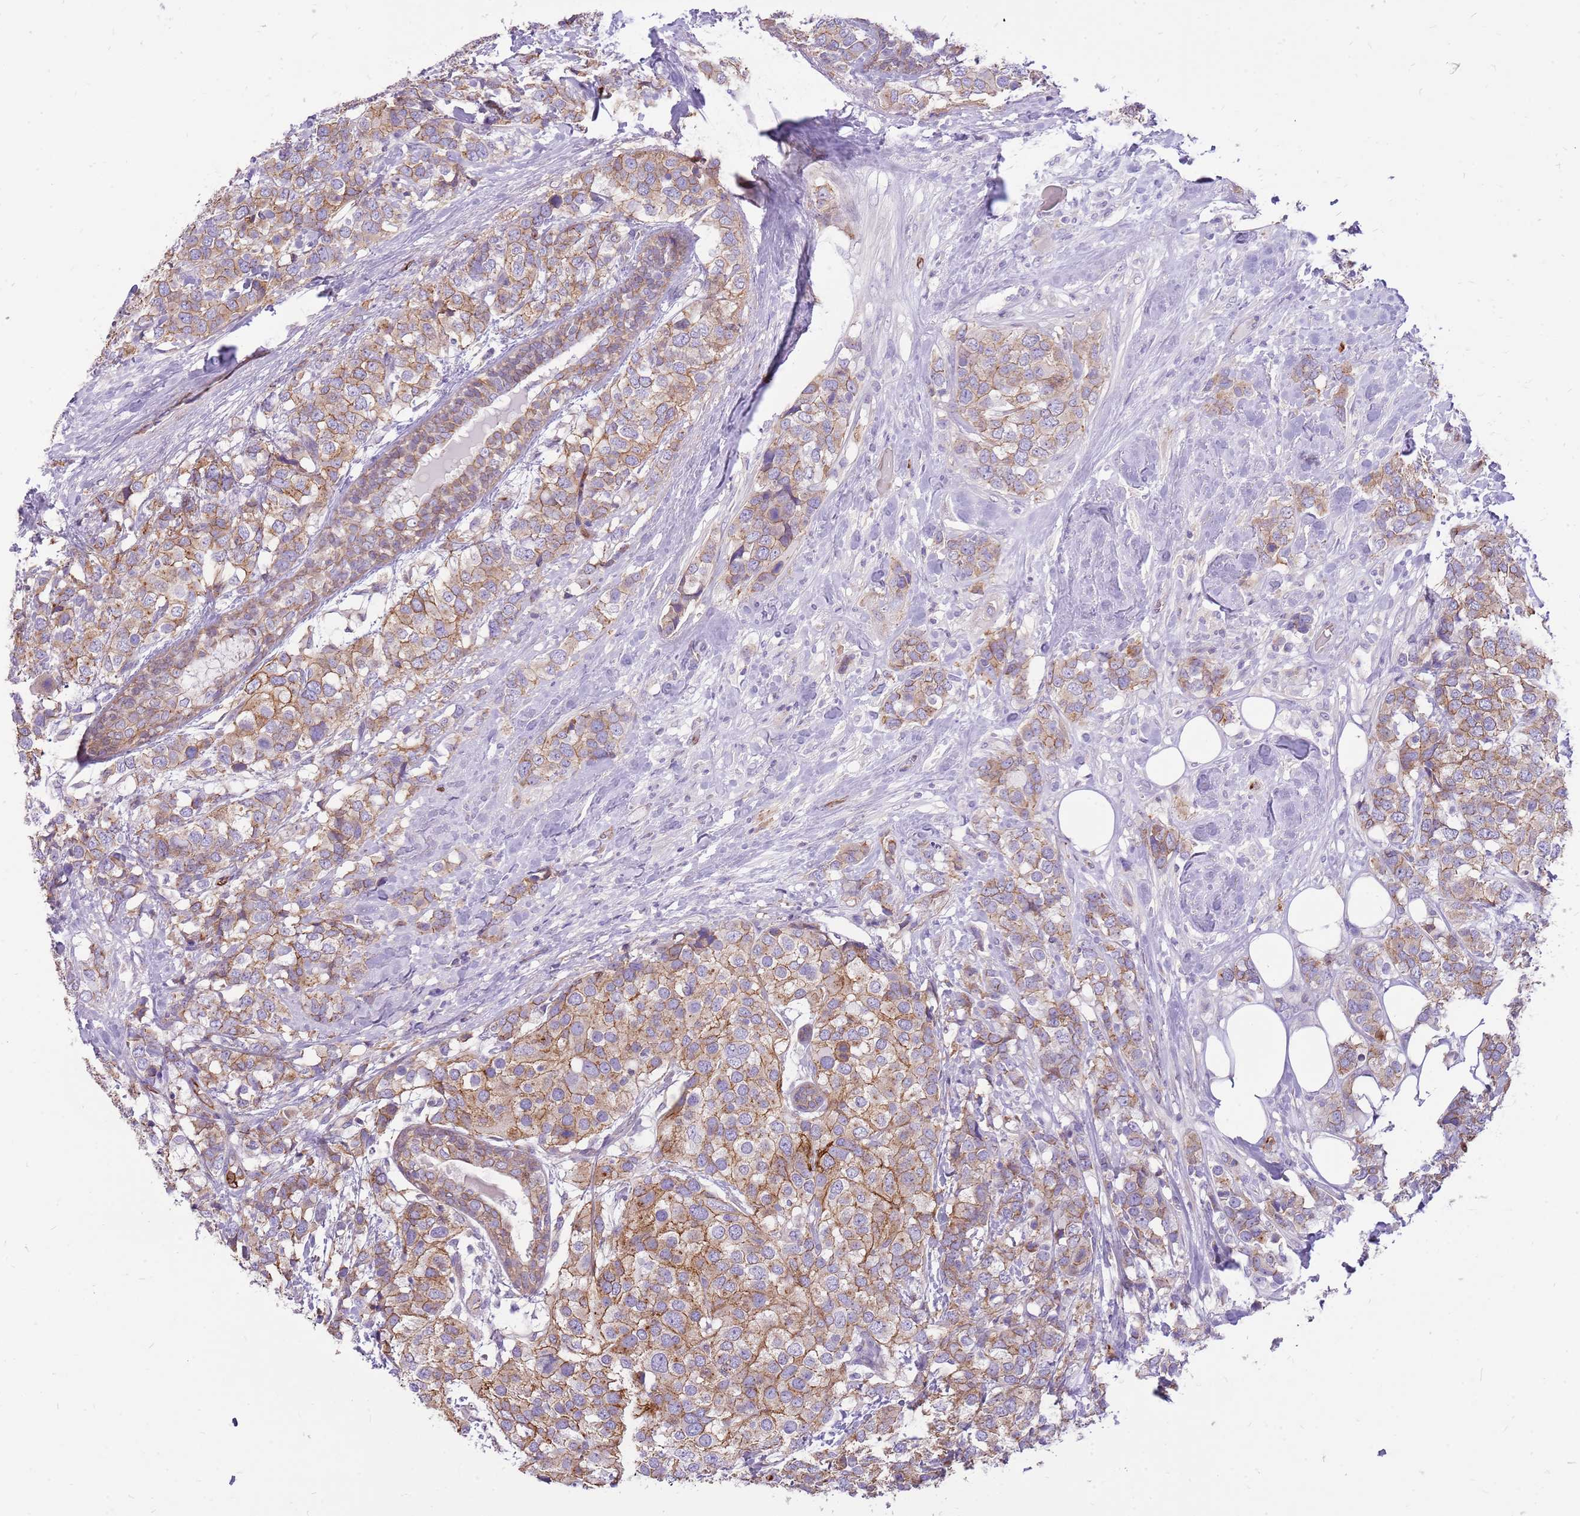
{"staining": {"intensity": "moderate", "quantity": ">75%", "location": "cytoplasmic/membranous"}, "tissue": "breast cancer", "cell_type": "Tumor cells", "image_type": "cancer", "snomed": [{"axis": "morphology", "description": "Lobular carcinoma"}, {"axis": "topography", "description": "Breast"}], "caption": "Protein analysis of lobular carcinoma (breast) tissue shows moderate cytoplasmic/membranous expression in approximately >75% of tumor cells.", "gene": "WDR90", "patient": {"sex": "female", "age": 59}}